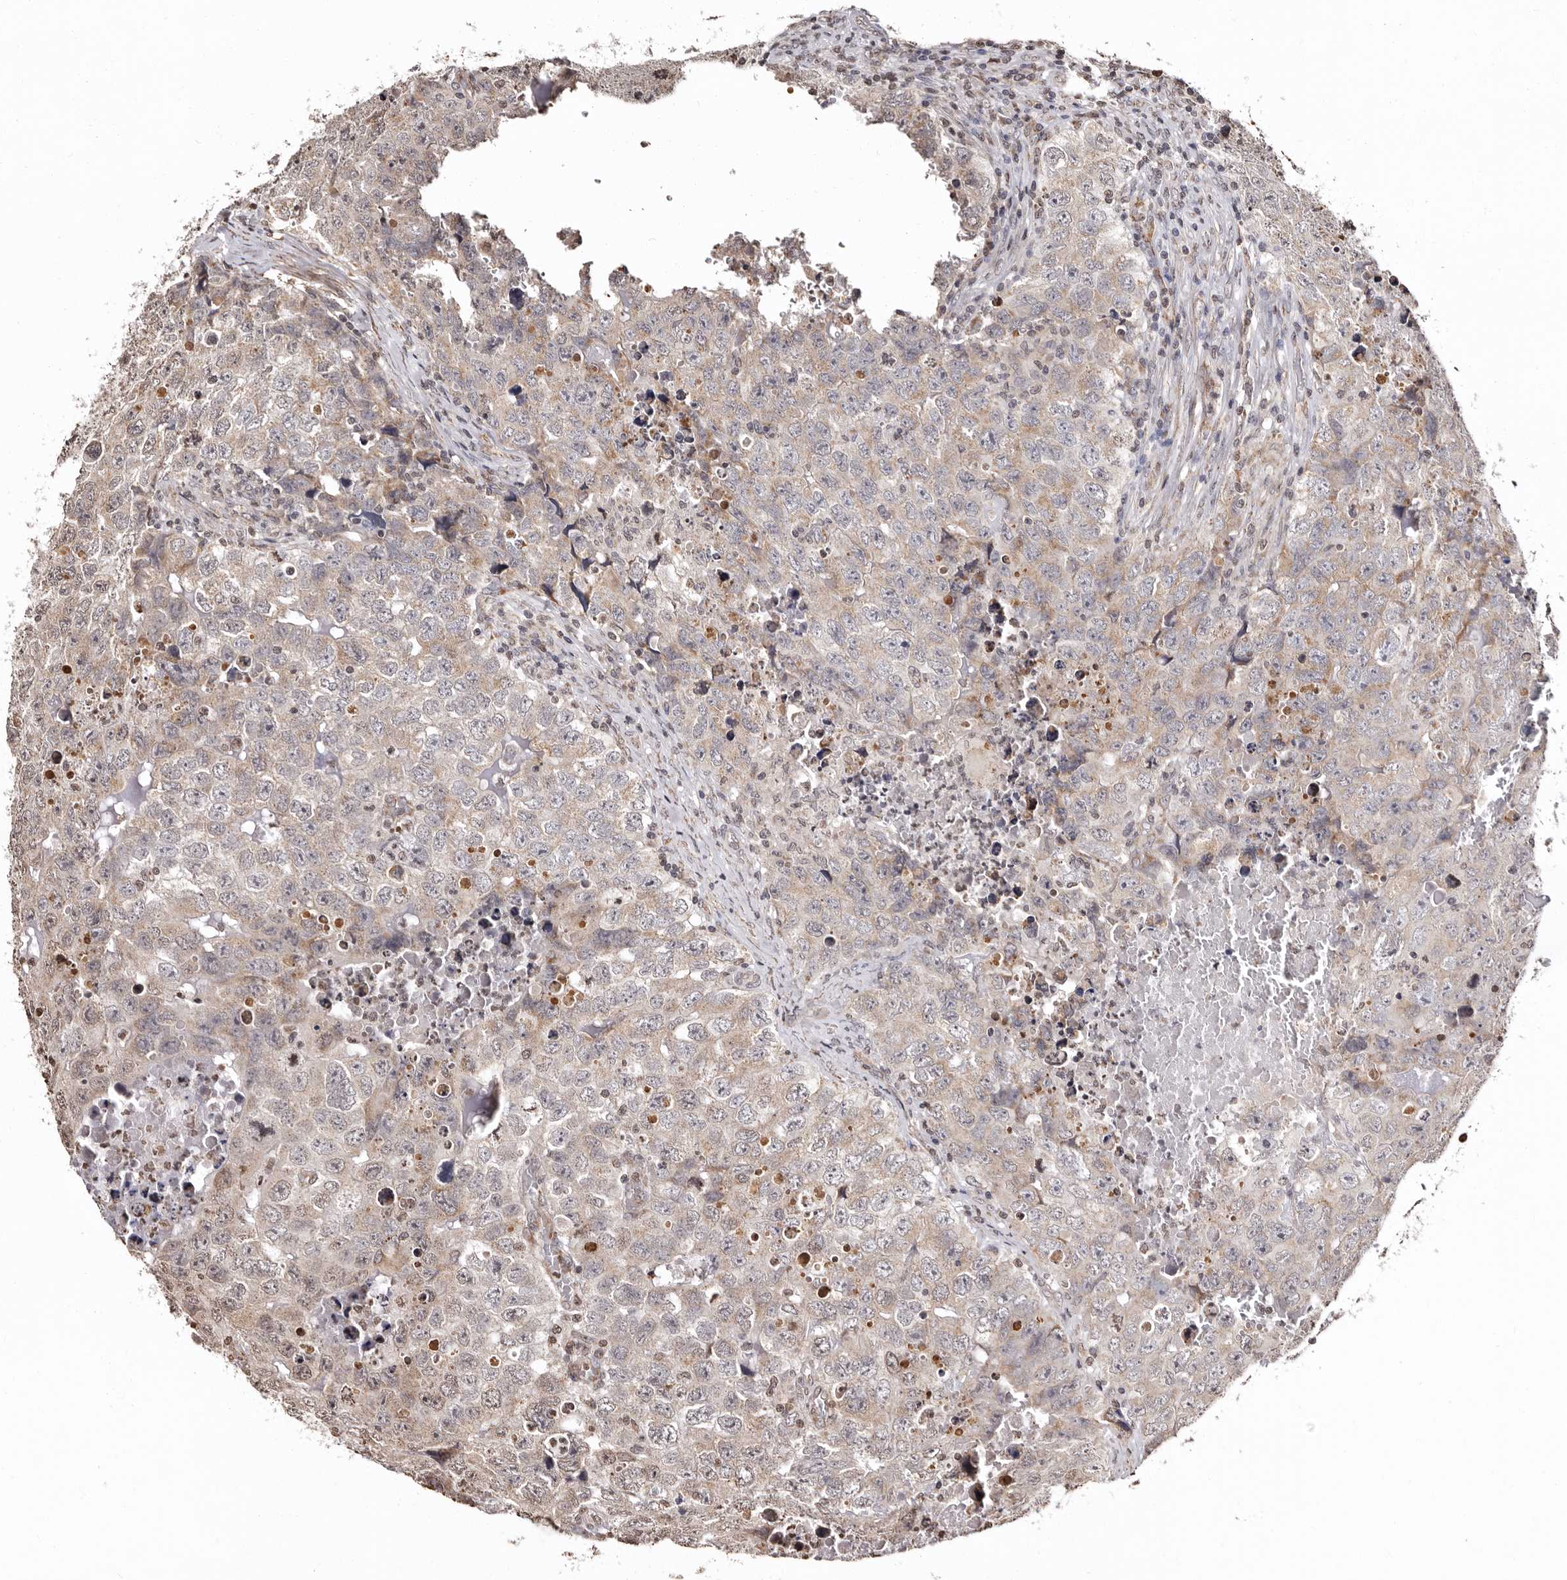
{"staining": {"intensity": "weak", "quantity": "25%-75%", "location": "cytoplasmic/membranous"}, "tissue": "testis cancer", "cell_type": "Tumor cells", "image_type": "cancer", "snomed": [{"axis": "morphology", "description": "Seminoma, NOS"}, {"axis": "morphology", "description": "Carcinoma, Embryonal, NOS"}, {"axis": "topography", "description": "Testis"}], "caption": "A brown stain shows weak cytoplasmic/membranous staining of a protein in human testis cancer tumor cells.", "gene": "CCDC190", "patient": {"sex": "male", "age": 43}}